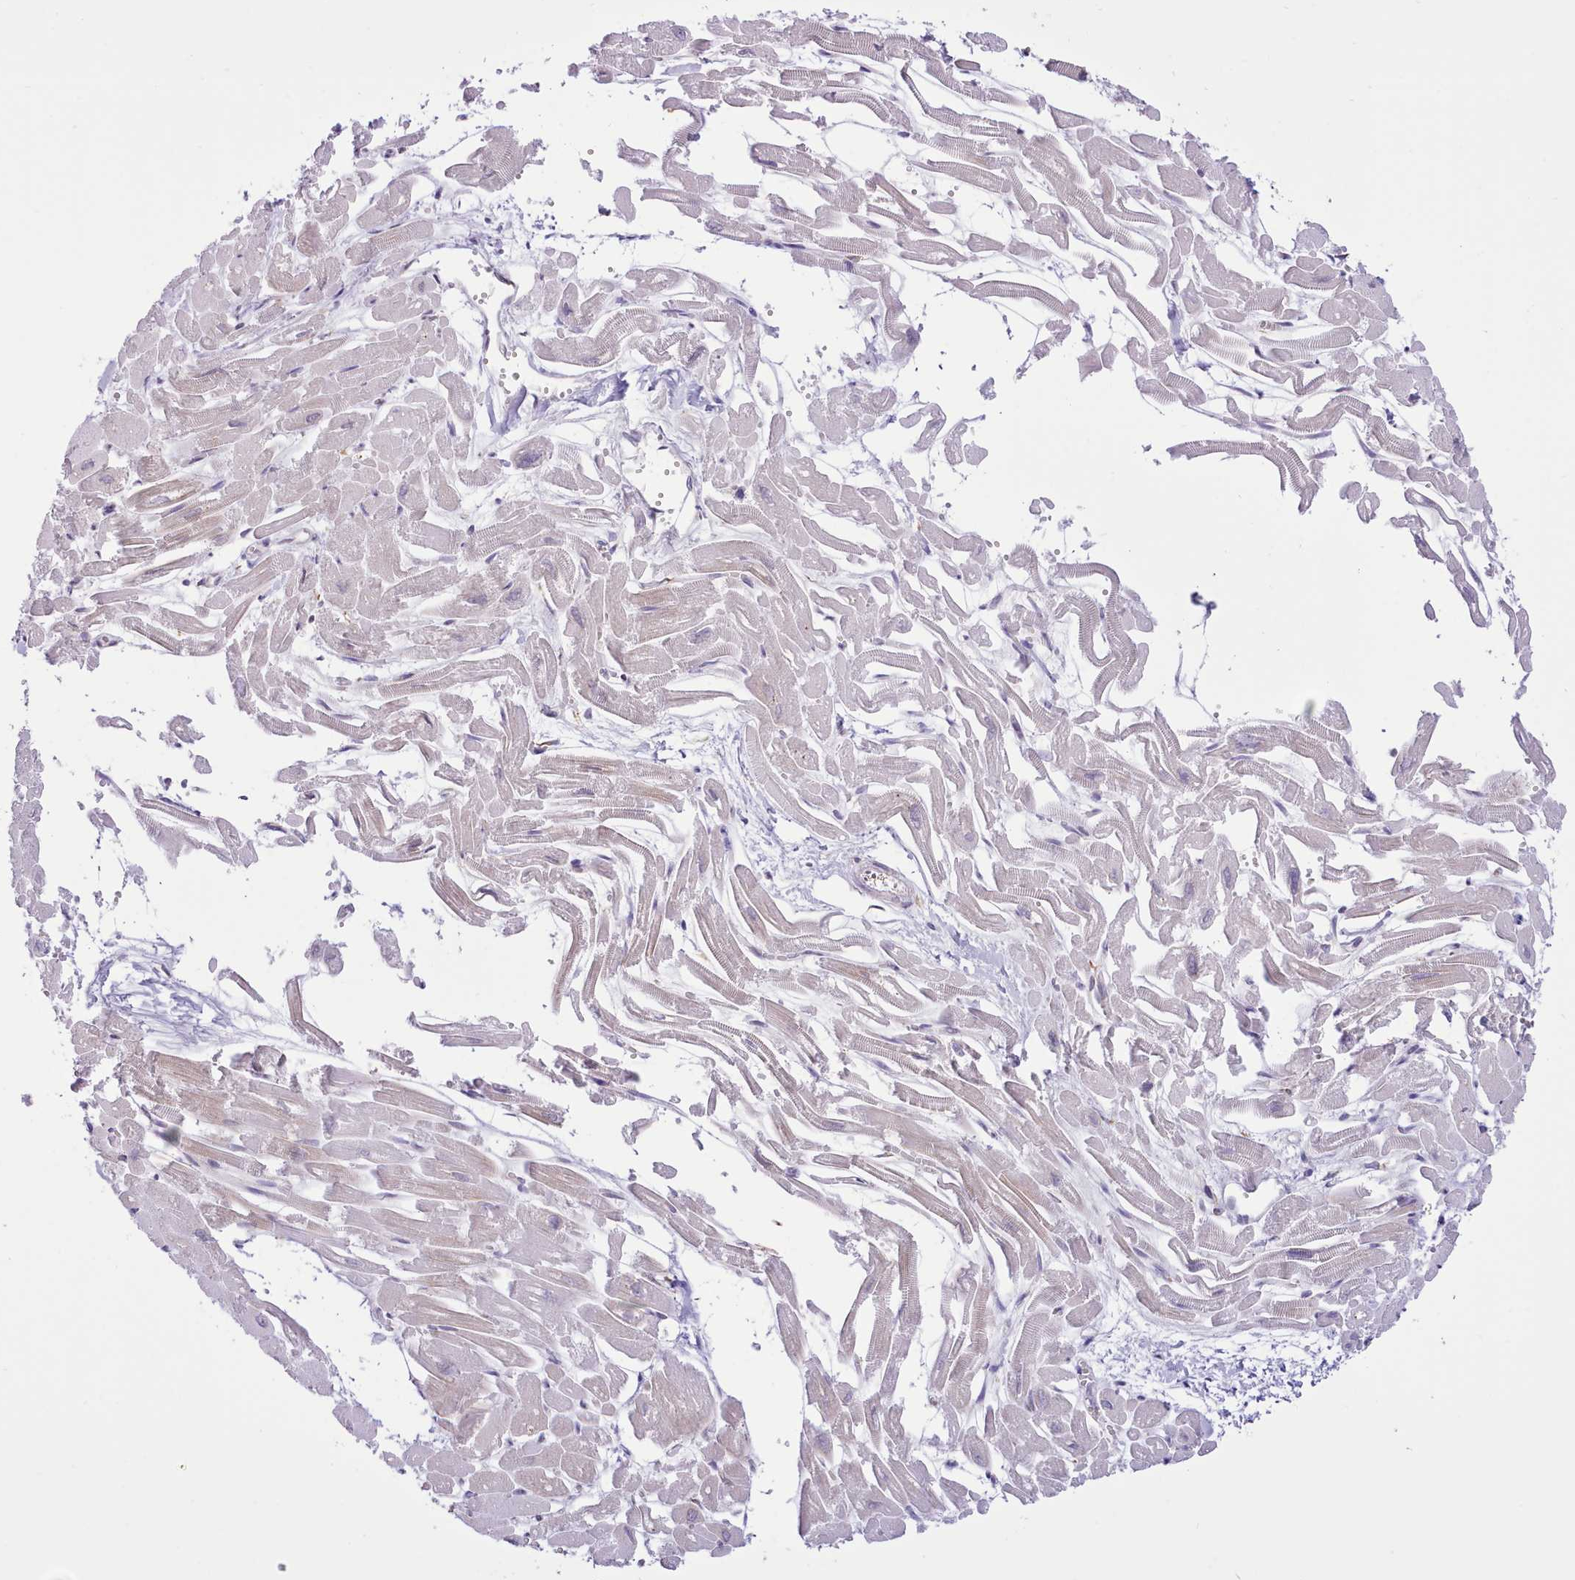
{"staining": {"intensity": "negative", "quantity": "none", "location": "none"}, "tissue": "heart muscle", "cell_type": "Cardiomyocytes", "image_type": "normal", "snomed": [{"axis": "morphology", "description": "Normal tissue, NOS"}, {"axis": "topography", "description": "Heart"}], "caption": "High power microscopy histopathology image of an IHC photomicrograph of normal heart muscle, revealing no significant positivity in cardiomyocytes.", "gene": "SEC61B", "patient": {"sex": "male", "age": 54}}